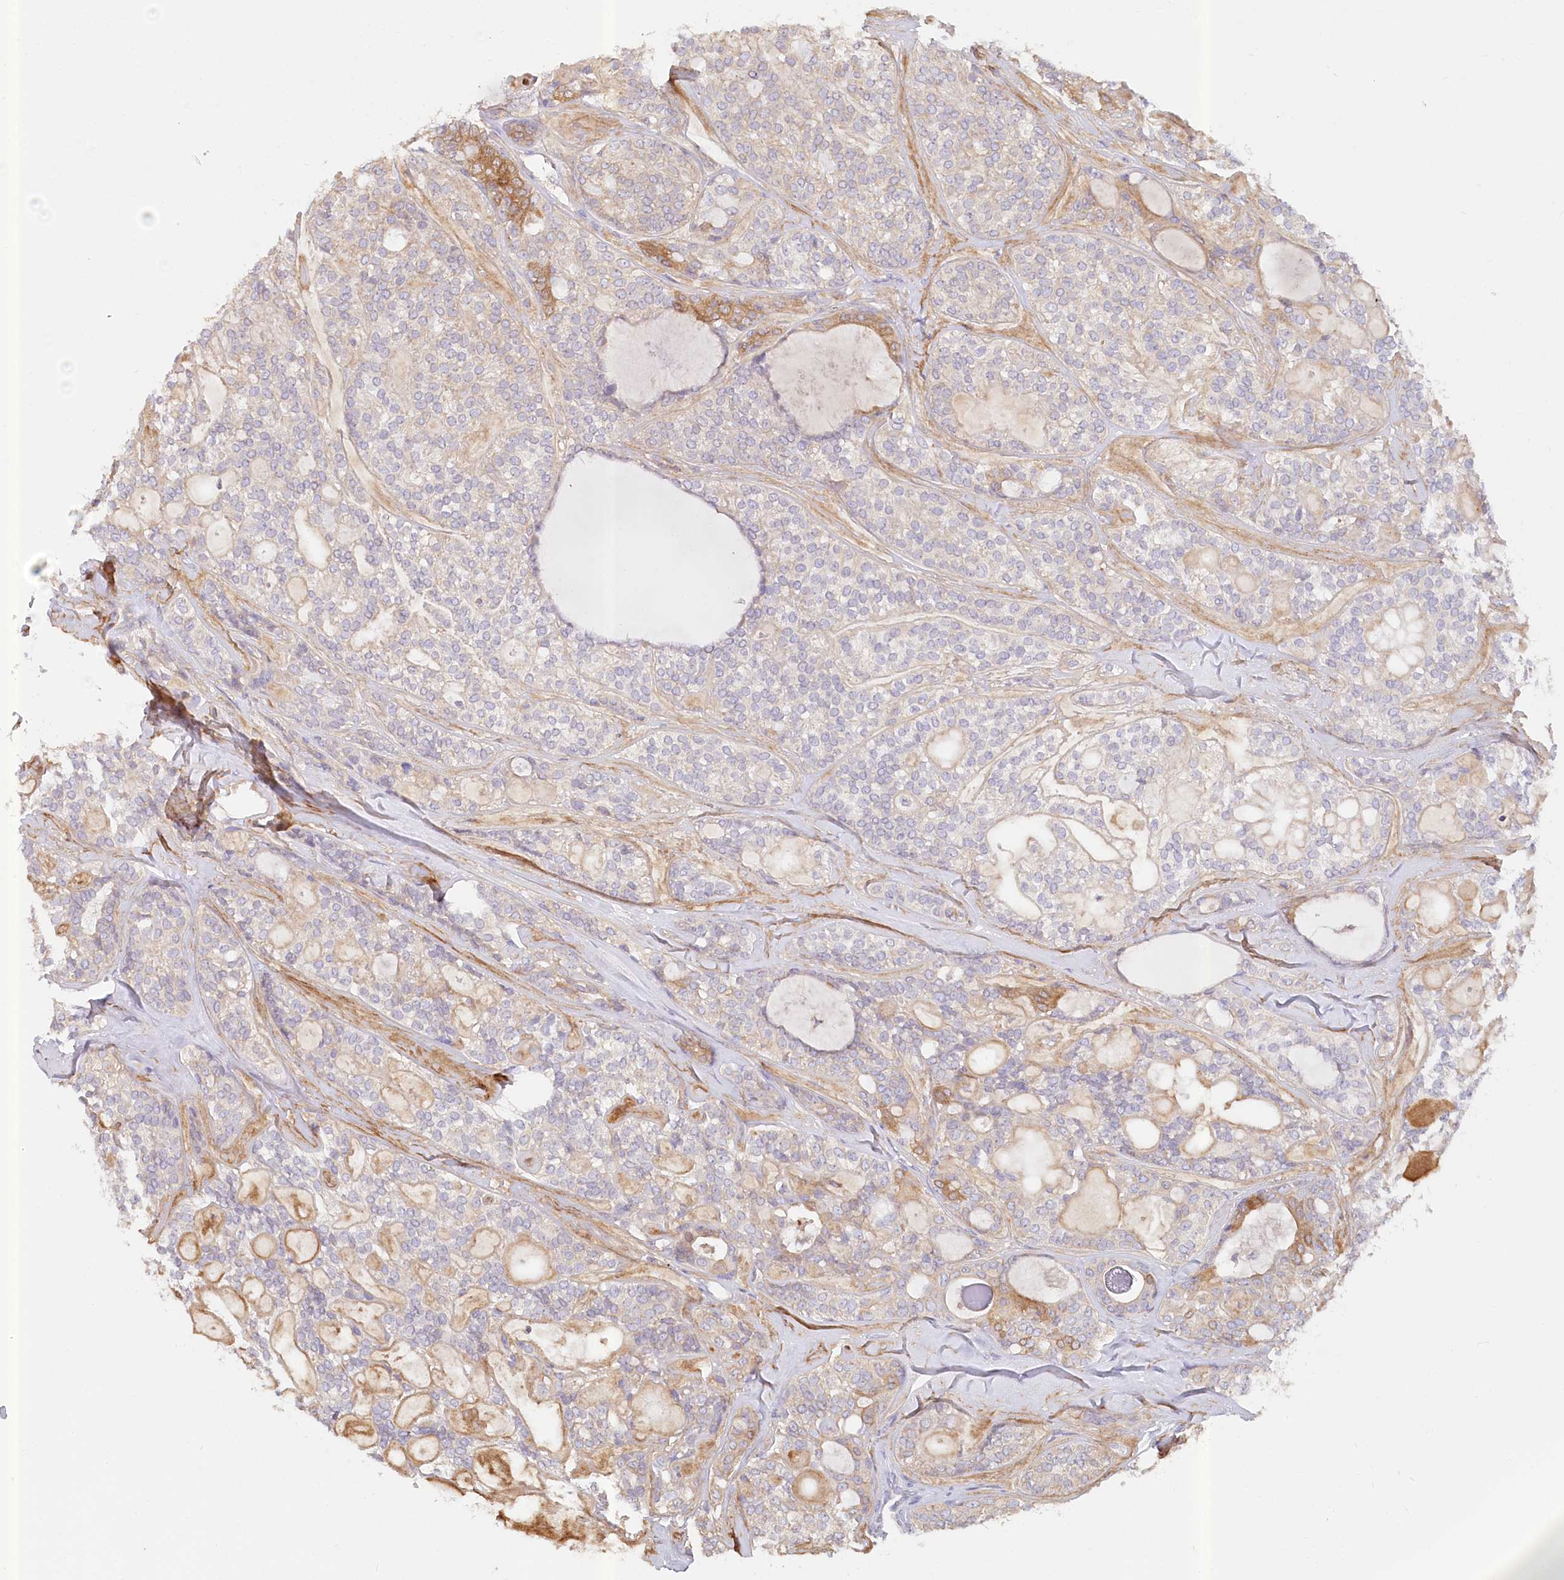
{"staining": {"intensity": "moderate", "quantity": "<25%", "location": "cytoplasmic/membranous"}, "tissue": "head and neck cancer", "cell_type": "Tumor cells", "image_type": "cancer", "snomed": [{"axis": "morphology", "description": "Adenocarcinoma, NOS"}, {"axis": "topography", "description": "Head-Neck"}], "caption": "Head and neck cancer (adenocarcinoma) stained for a protein reveals moderate cytoplasmic/membranous positivity in tumor cells. (DAB IHC, brown staining for protein, blue staining for nuclei).", "gene": "PAIP2", "patient": {"sex": "male", "age": 66}}